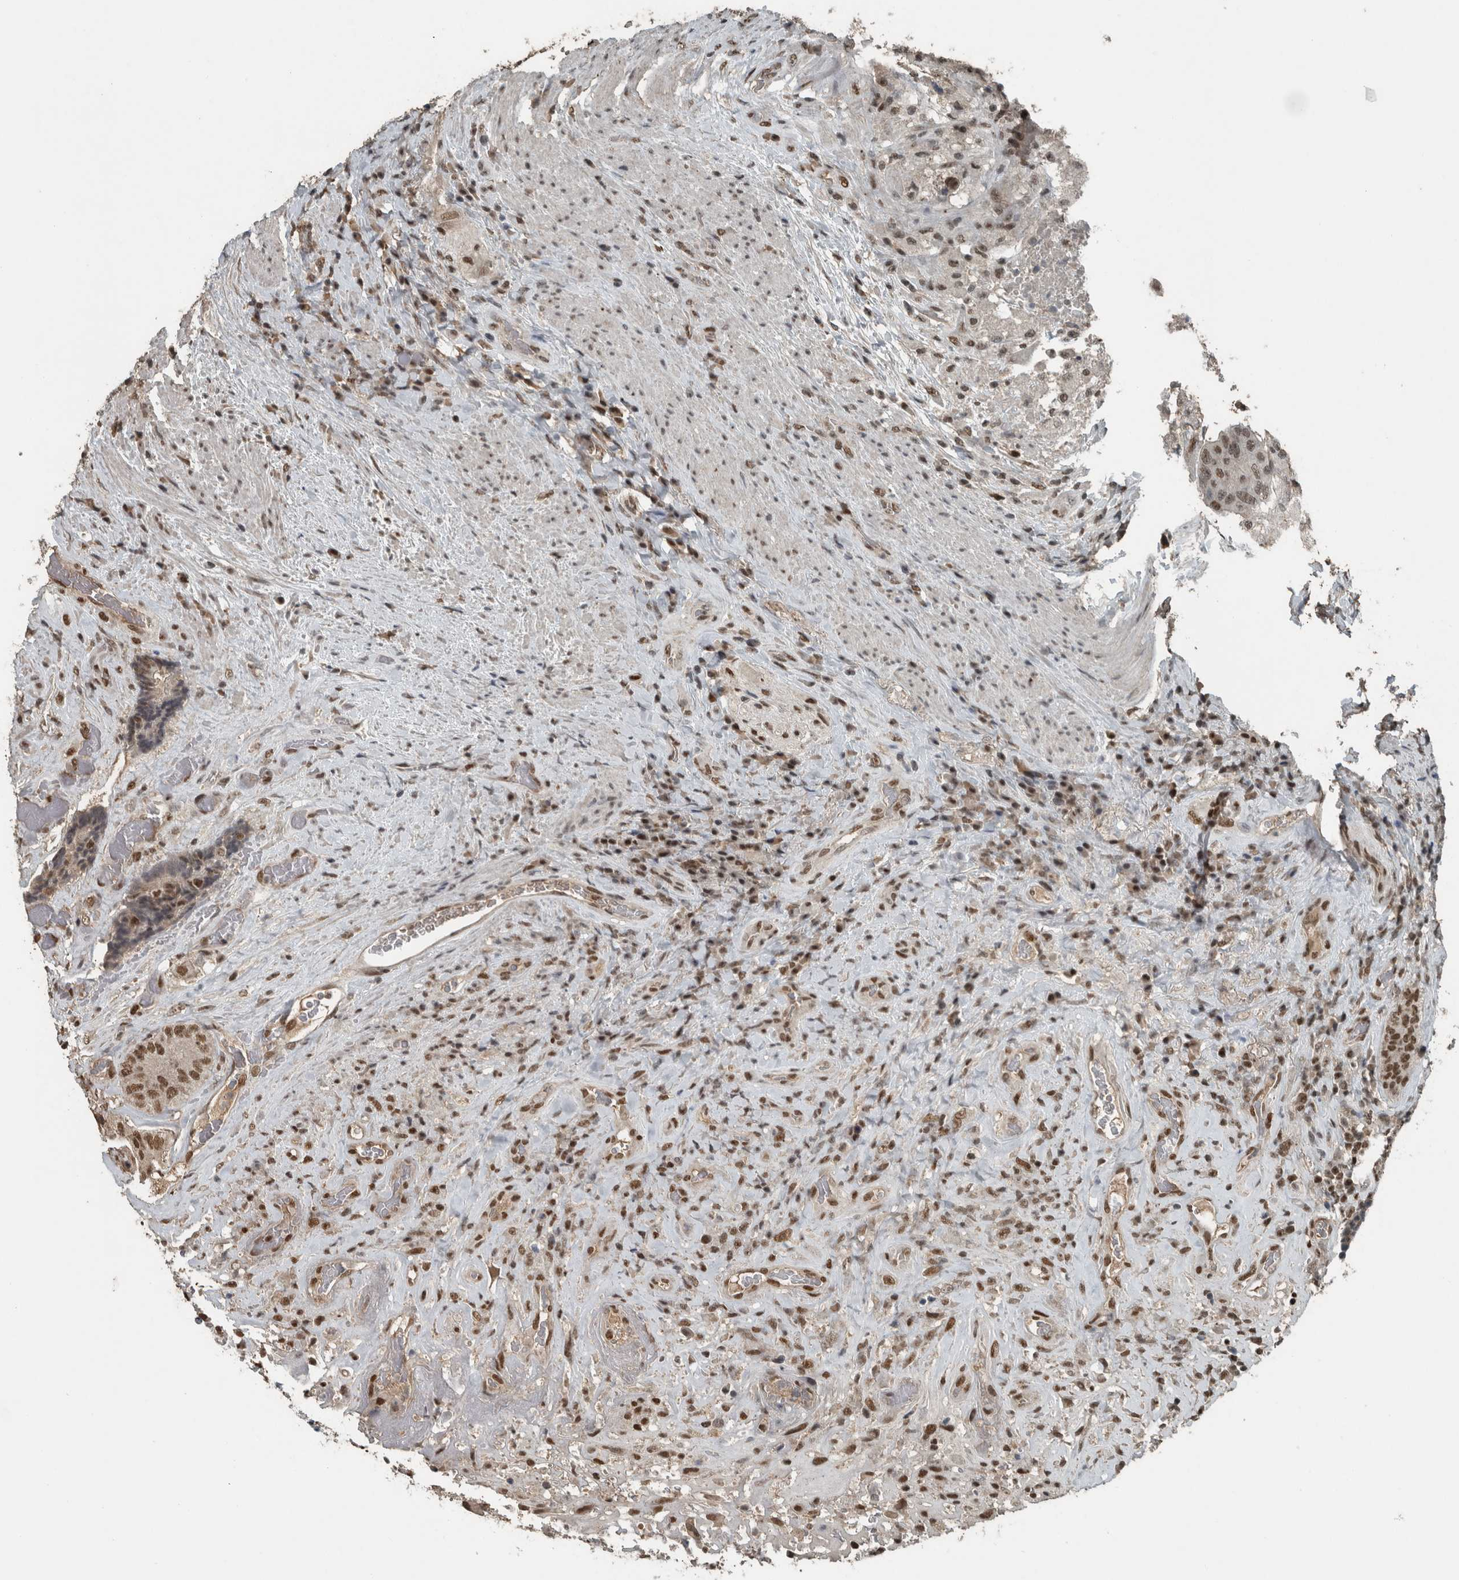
{"staining": {"intensity": "moderate", "quantity": ">75%", "location": "nuclear"}, "tissue": "colorectal cancer", "cell_type": "Tumor cells", "image_type": "cancer", "snomed": [{"axis": "morphology", "description": "Adenocarcinoma, NOS"}, {"axis": "topography", "description": "Rectum"}], "caption": "Tumor cells exhibit moderate nuclear positivity in approximately >75% of cells in colorectal cancer.", "gene": "ZNF24", "patient": {"sex": "male", "age": 72}}